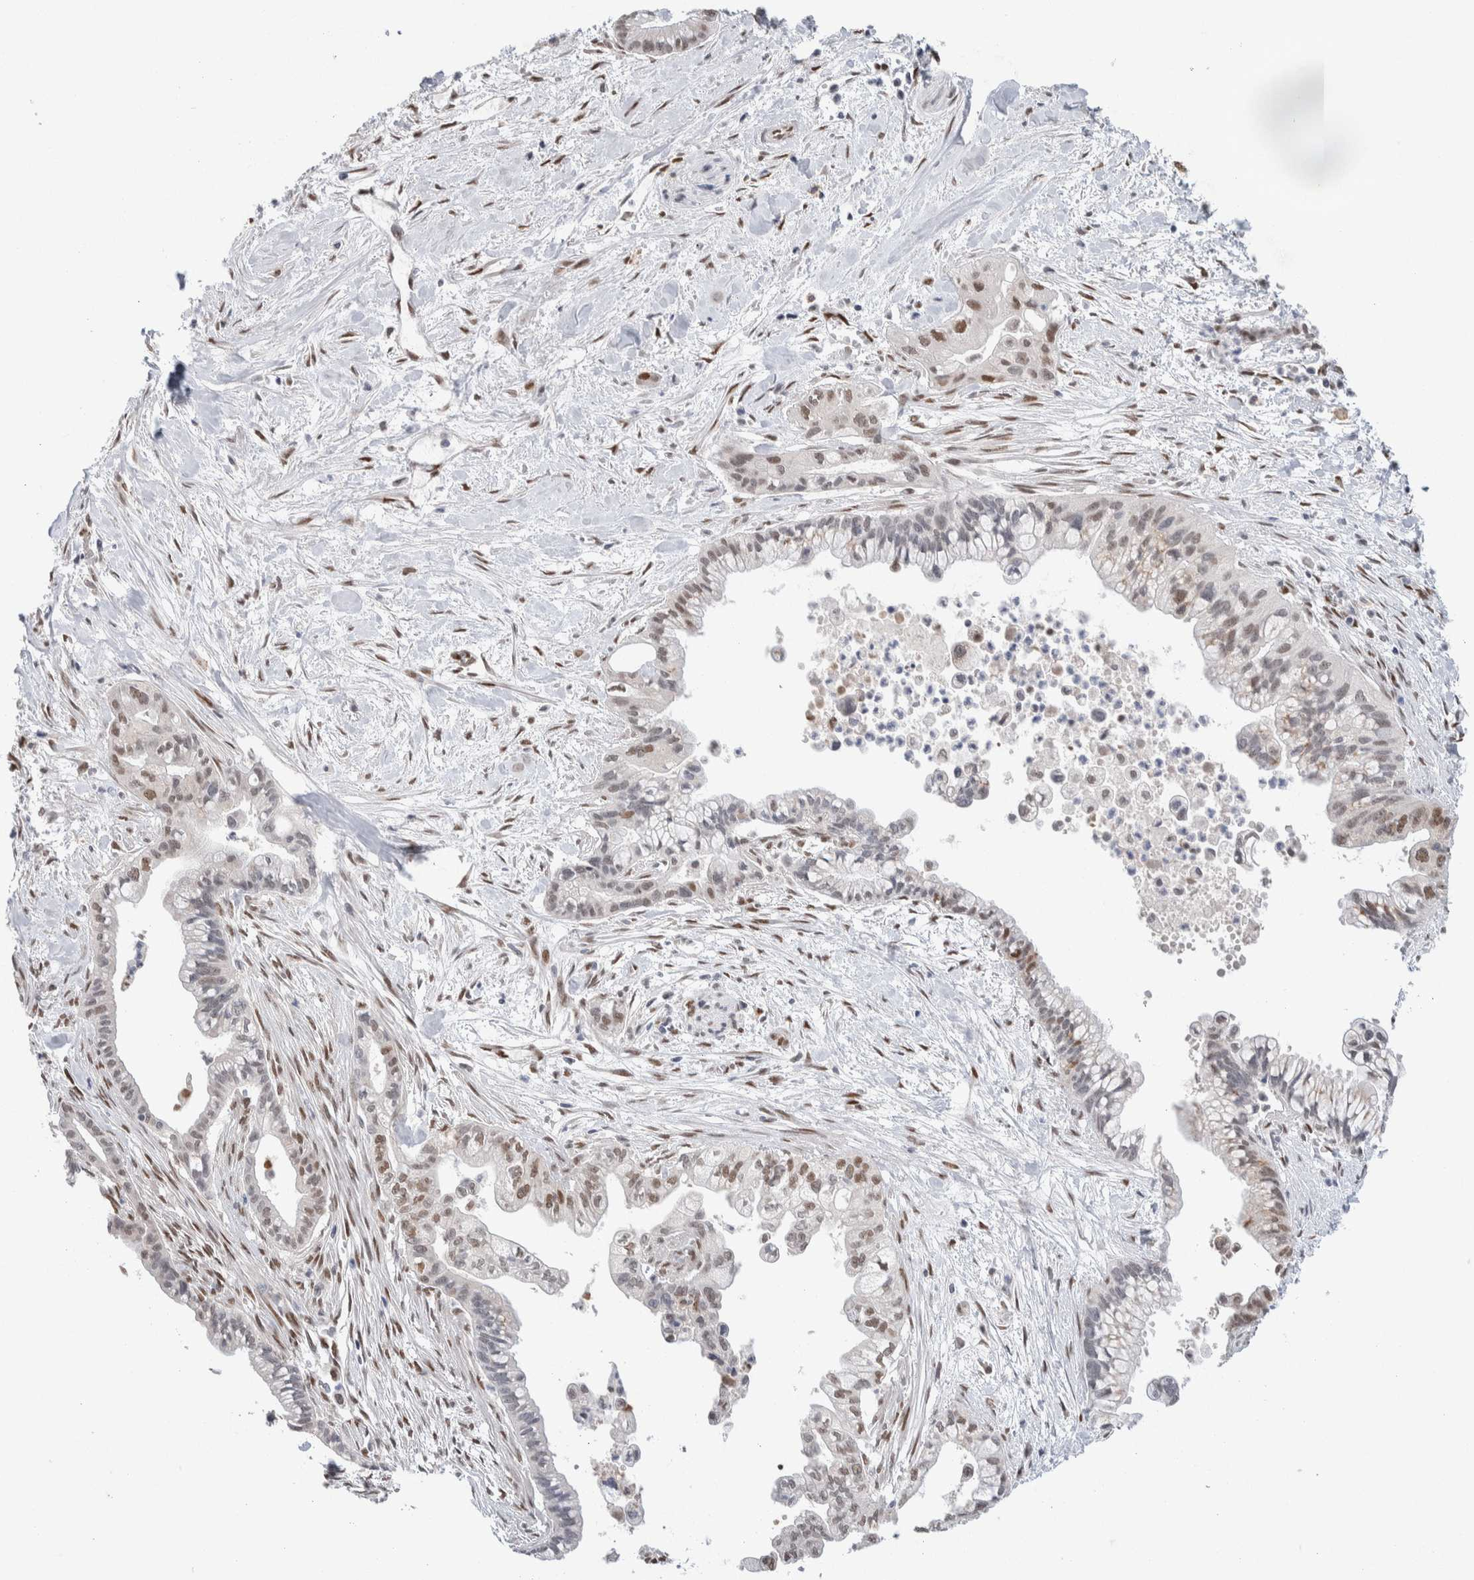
{"staining": {"intensity": "moderate", "quantity": "25%-75%", "location": "nuclear"}, "tissue": "pancreatic cancer", "cell_type": "Tumor cells", "image_type": "cancer", "snomed": [{"axis": "morphology", "description": "Adenocarcinoma, NOS"}, {"axis": "topography", "description": "Pancreas"}], "caption": "Protein expression analysis of human pancreatic adenocarcinoma reveals moderate nuclear staining in about 25%-75% of tumor cells. The staining was performed using DAB (3,3'-diaminobenzidine) to visualize the protein expression in brown, while the nuclei were stained in blue with hematoxylin (Magnification: 20x).", "gene": "PRMT1", "patient": {"sex": "male", "age": 70}}